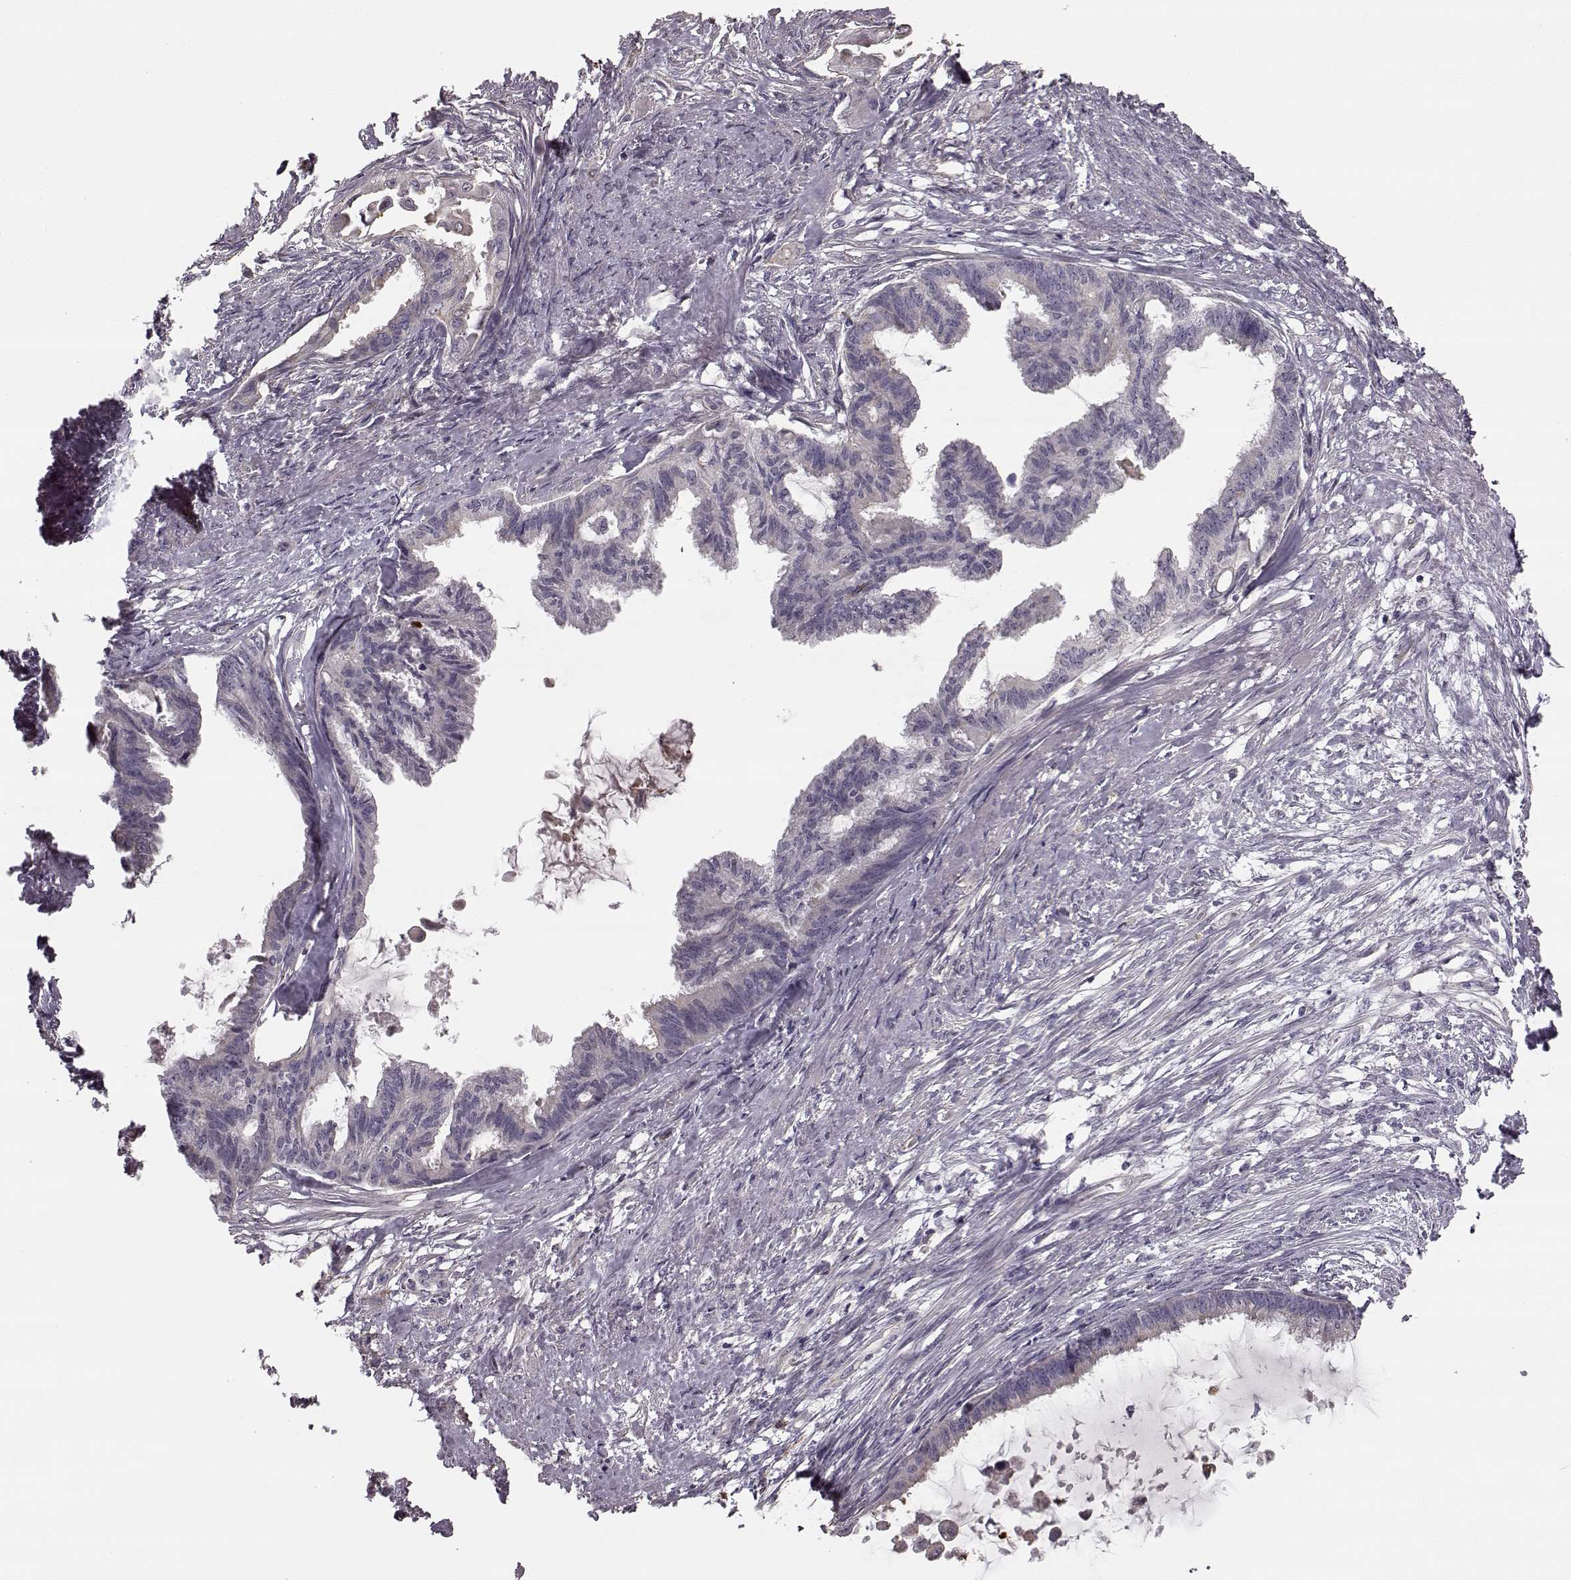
{"staining": {"intensity": "weak", "quantity": "<25%", "location": "cytoplasmic/membranous"}, "tissue": "endometrial cancer", "cell_type": "Tumor cells", "image_type": "cancer", "snomed": [{"axis": "morphology", "description": "Adenocarcinoma, NOS"}, {"axis": "topography", "description": "Endometrium"}], "caption": "Protein analysis of endometrial cancer shows no significant staining in tumor cells.", "gene": "HMMR", "patient": {"sex": "female", "age": 86}}